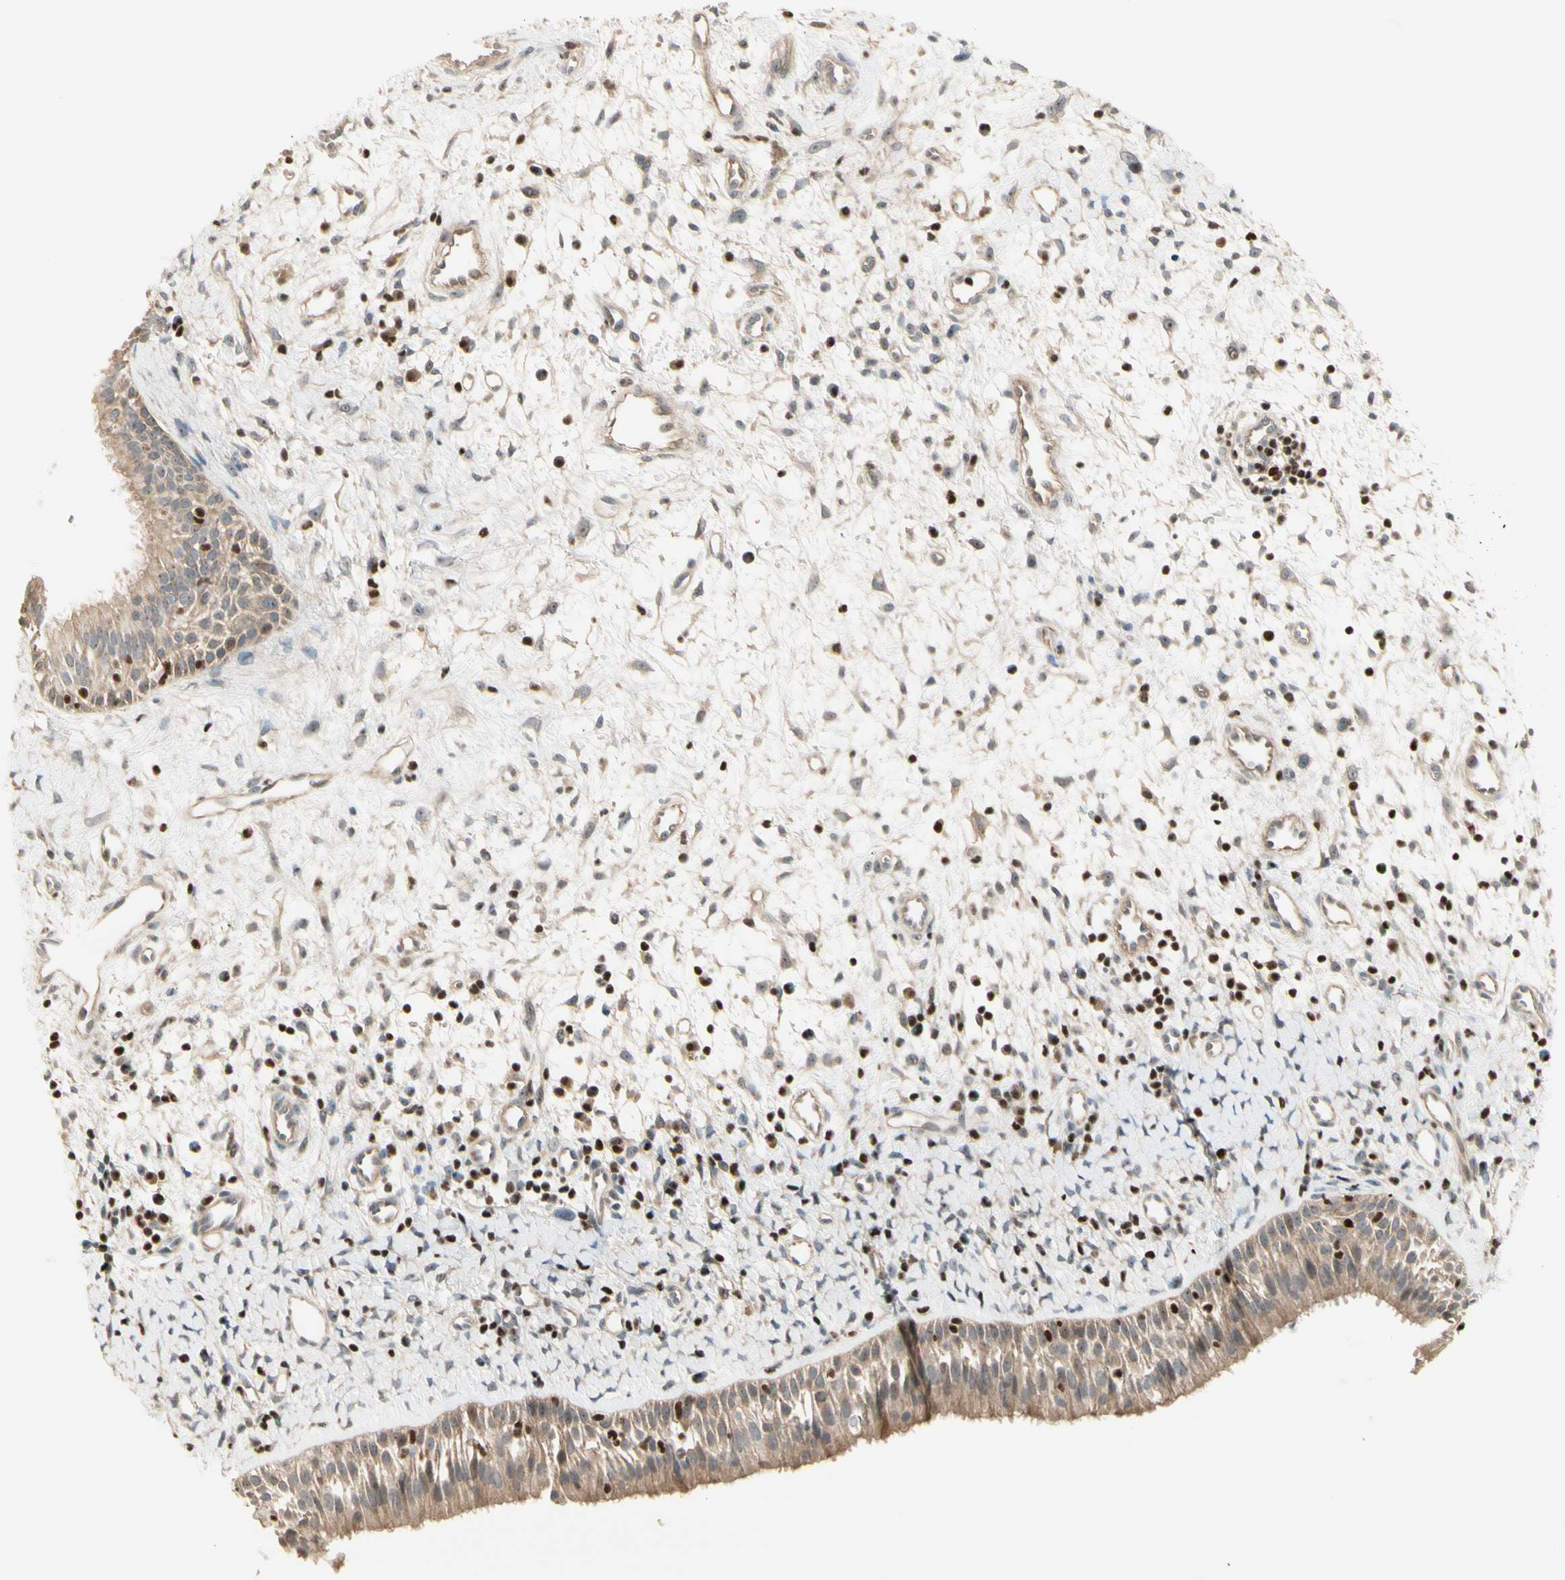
{"staining": {"intensity": "moderate", "quantity": ">75%", "location": "cytoplasmic/membranous"}, "tissue": "nasopharynx", "cell_type": "Respiratory epithelial cells", "image_type": "normal", "snomed": [{"axis": "morphology", "description": "Normal tissue, NOS"}, {"axis": "topography", "description": "Nasopharynx"}], "caption": "Immunohistochemistry (DAB) staining of unremarkable nasopharynx exhibits moderate cytoplasmic/membranous protein positivity in about >75% of respiratory epithelial cells.", "gene": "NFYA", "patient": {"sex": "male", "age": 22}}